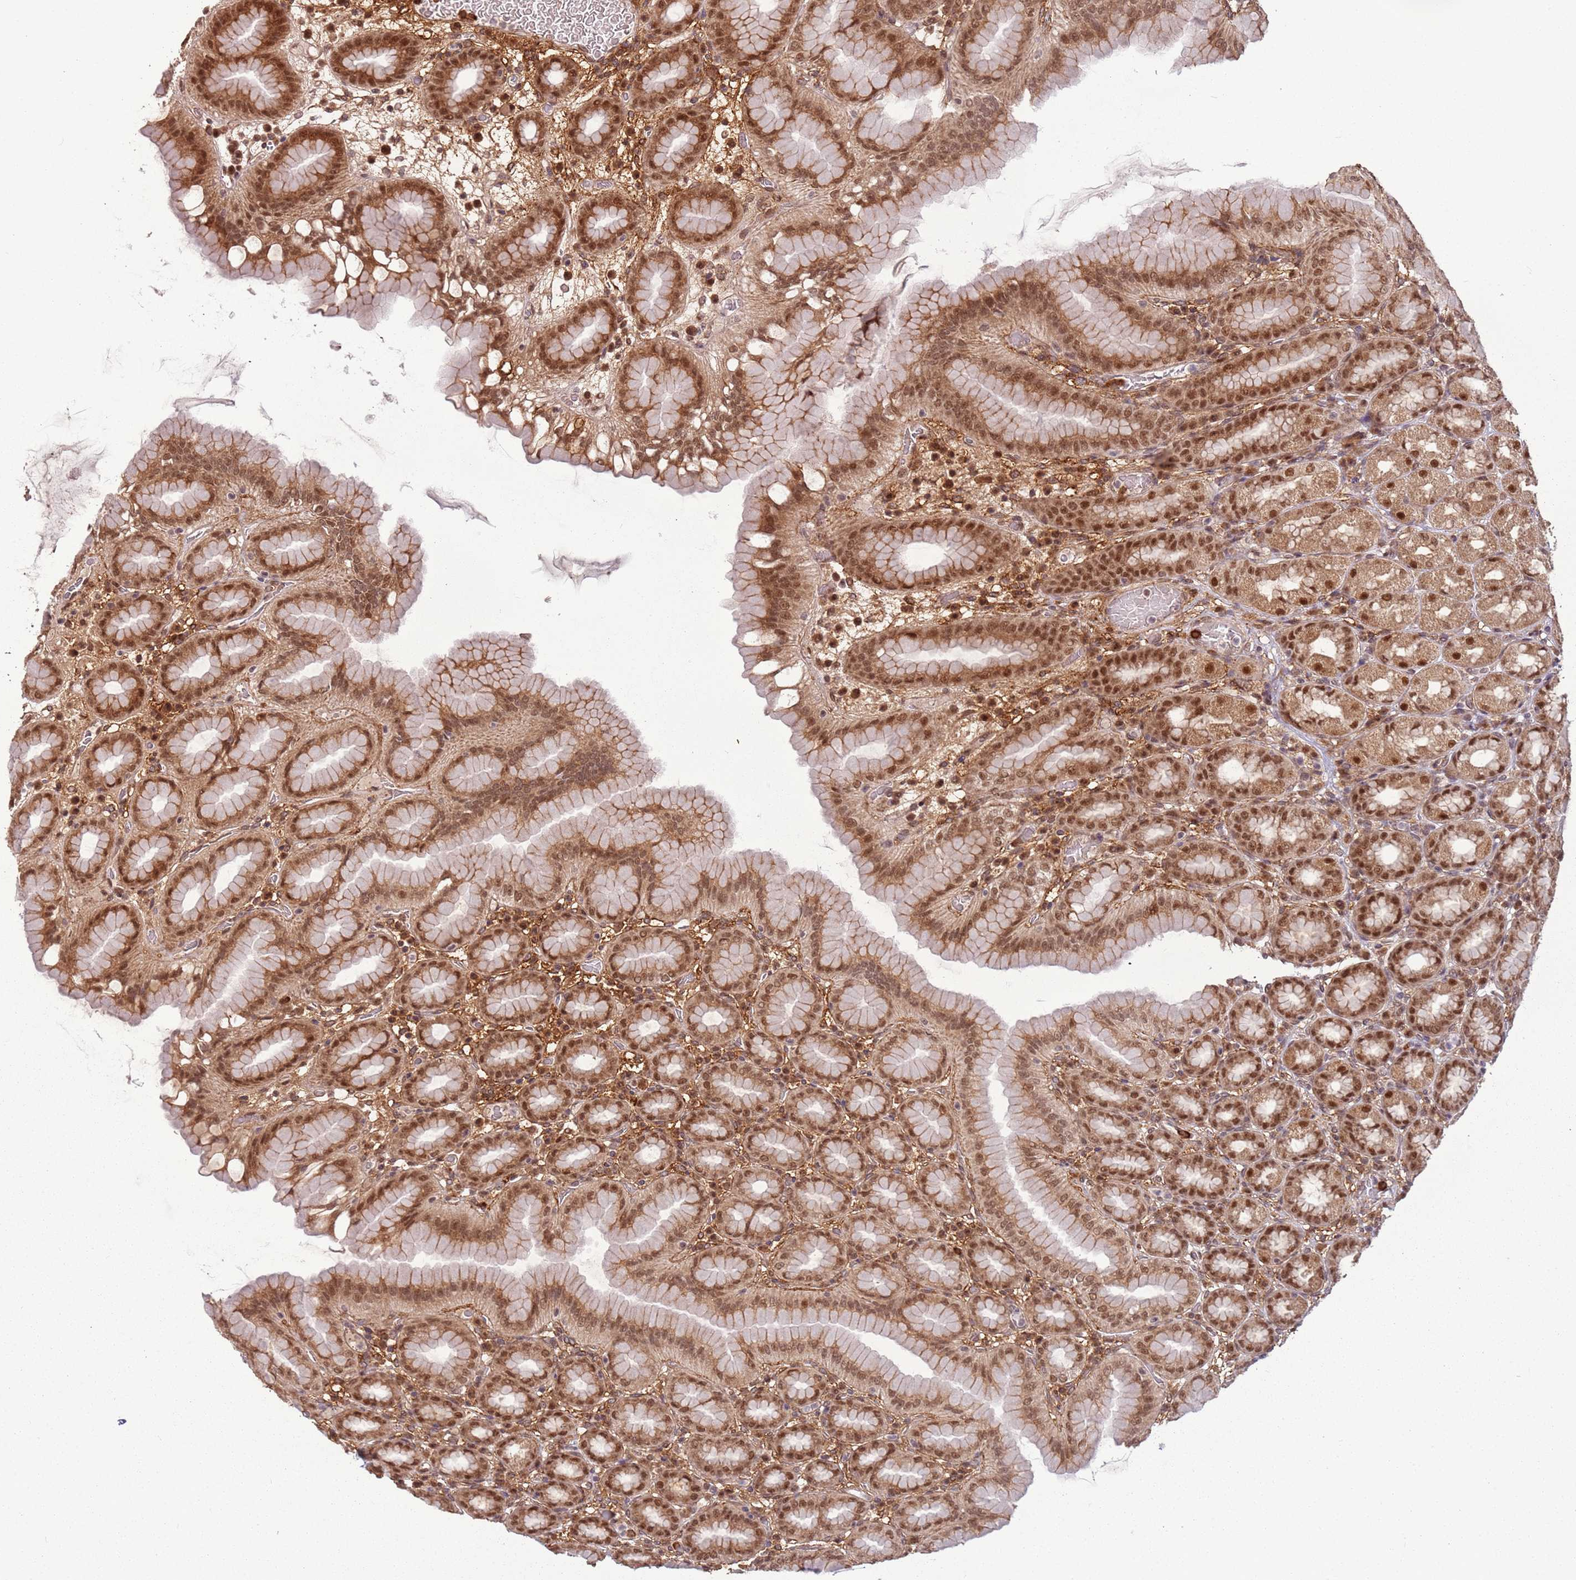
{"staining": {"intensity": "moderate", "quantity": ">75%", "location": "cytoplasmic/membranous,nuclear"}, "tissue": "stomach", "cell_type": "Glandular cells", "image_type": "normal", "snomed": [{"axis": "morphology", "description": "Normal tissue, NOS"}, {"axis": "topography", "description": "Stomach, upper"}], "caption": "Protein staining shows moderate cytoplasmic/membranous,nuclear positivity in about >75% of glandular cells in benign stomach. The protein is stained brown, and the nuclei are stained in blue (DAB IHC with brightfield microscopy, high magnification).", "gene": "POLR3H", "patient": {"sex": "male", "age": 68}}